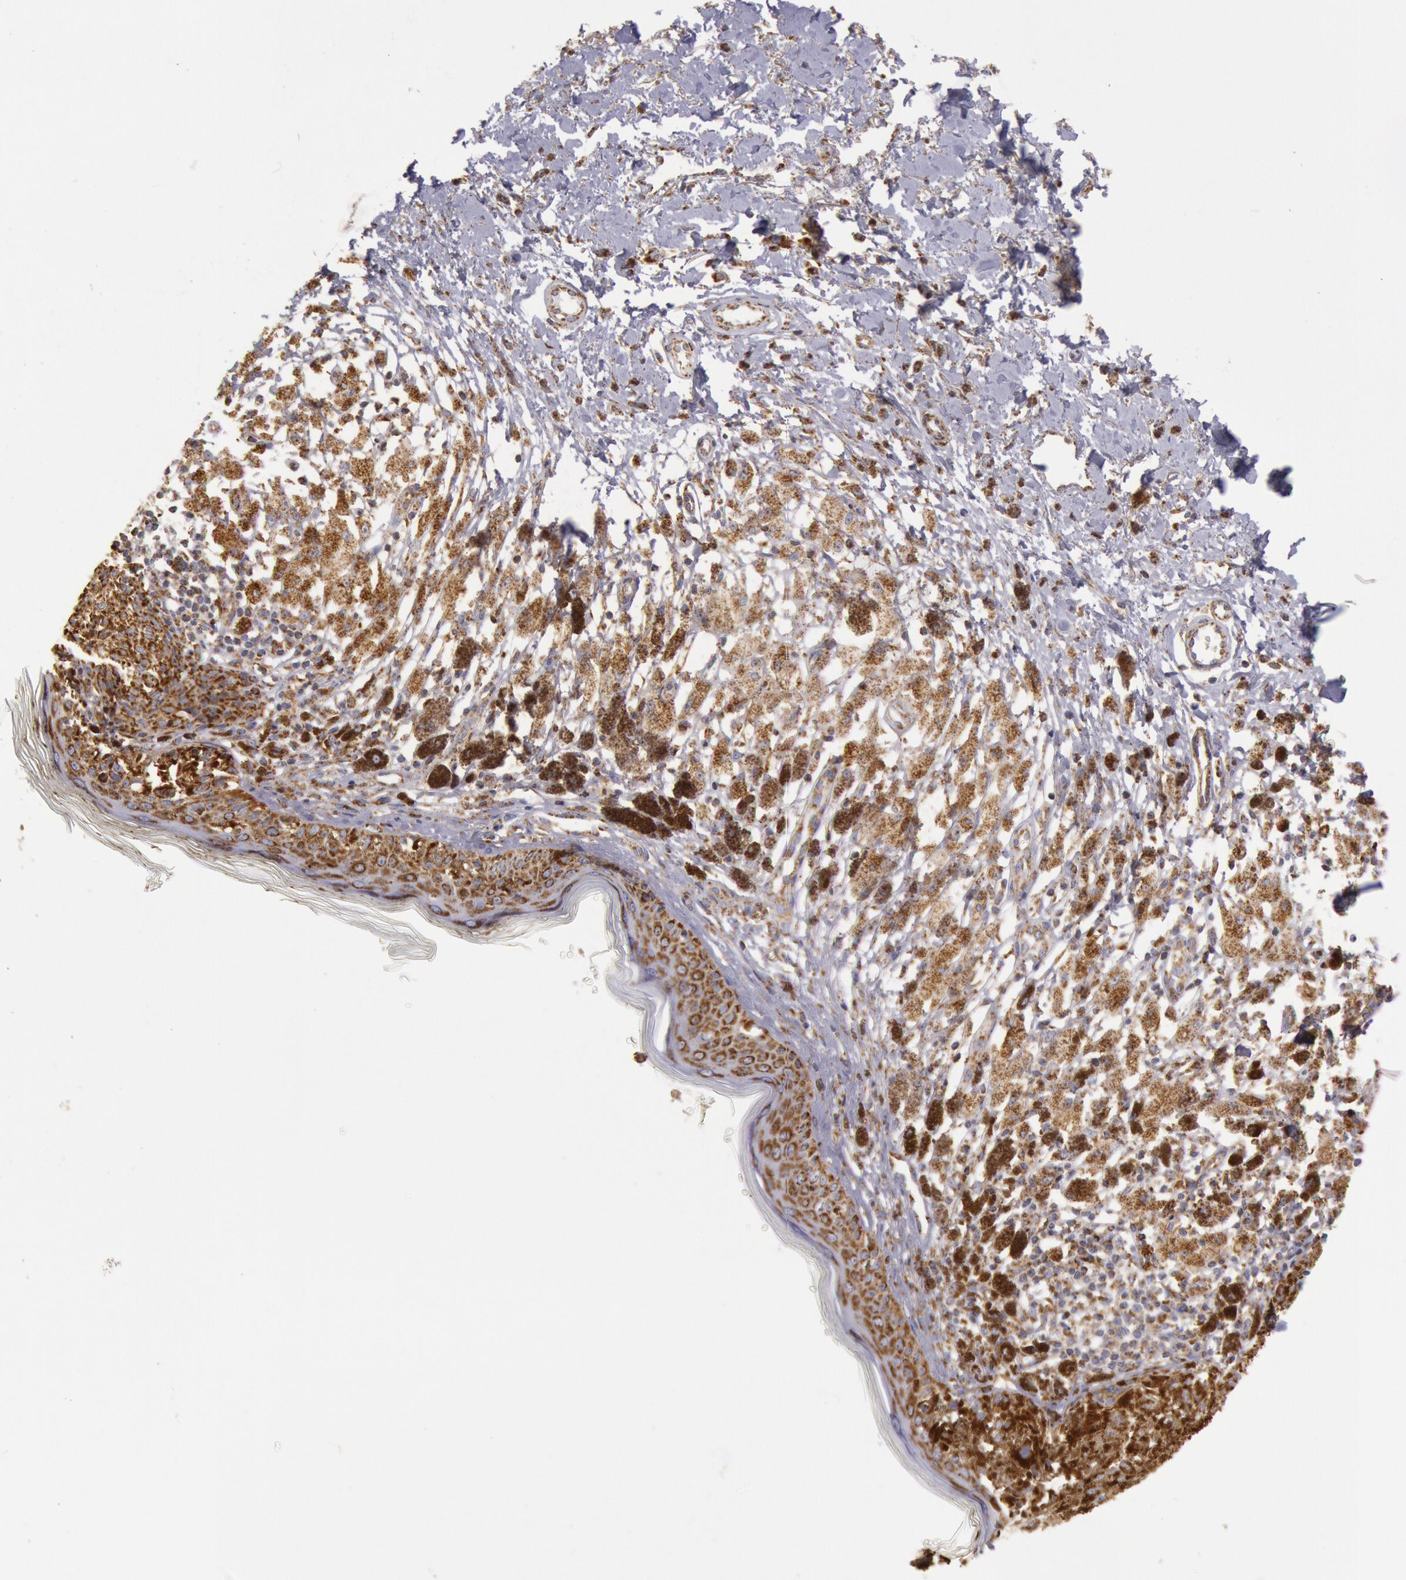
{"staining": {"intensity": "strong", "quantity": ">75%", "location": "cytoplasmic/membranous"}, "tissue": "melanoma", "cell_type": "Tumor cells", "image_type": "cancer", "snomed": [{"axis": "morphology", "description": "Malignant melanoma, NOS"}, {"axis": "topography", "description": "Skin"}], "caption": "Protein staining reveals strong cytoplasmic/membranous expression in approximately >75% of tumor cells in malignant melanoma.", "gene": "CYC1", "patient": {"sex": "male", "age": 88}}